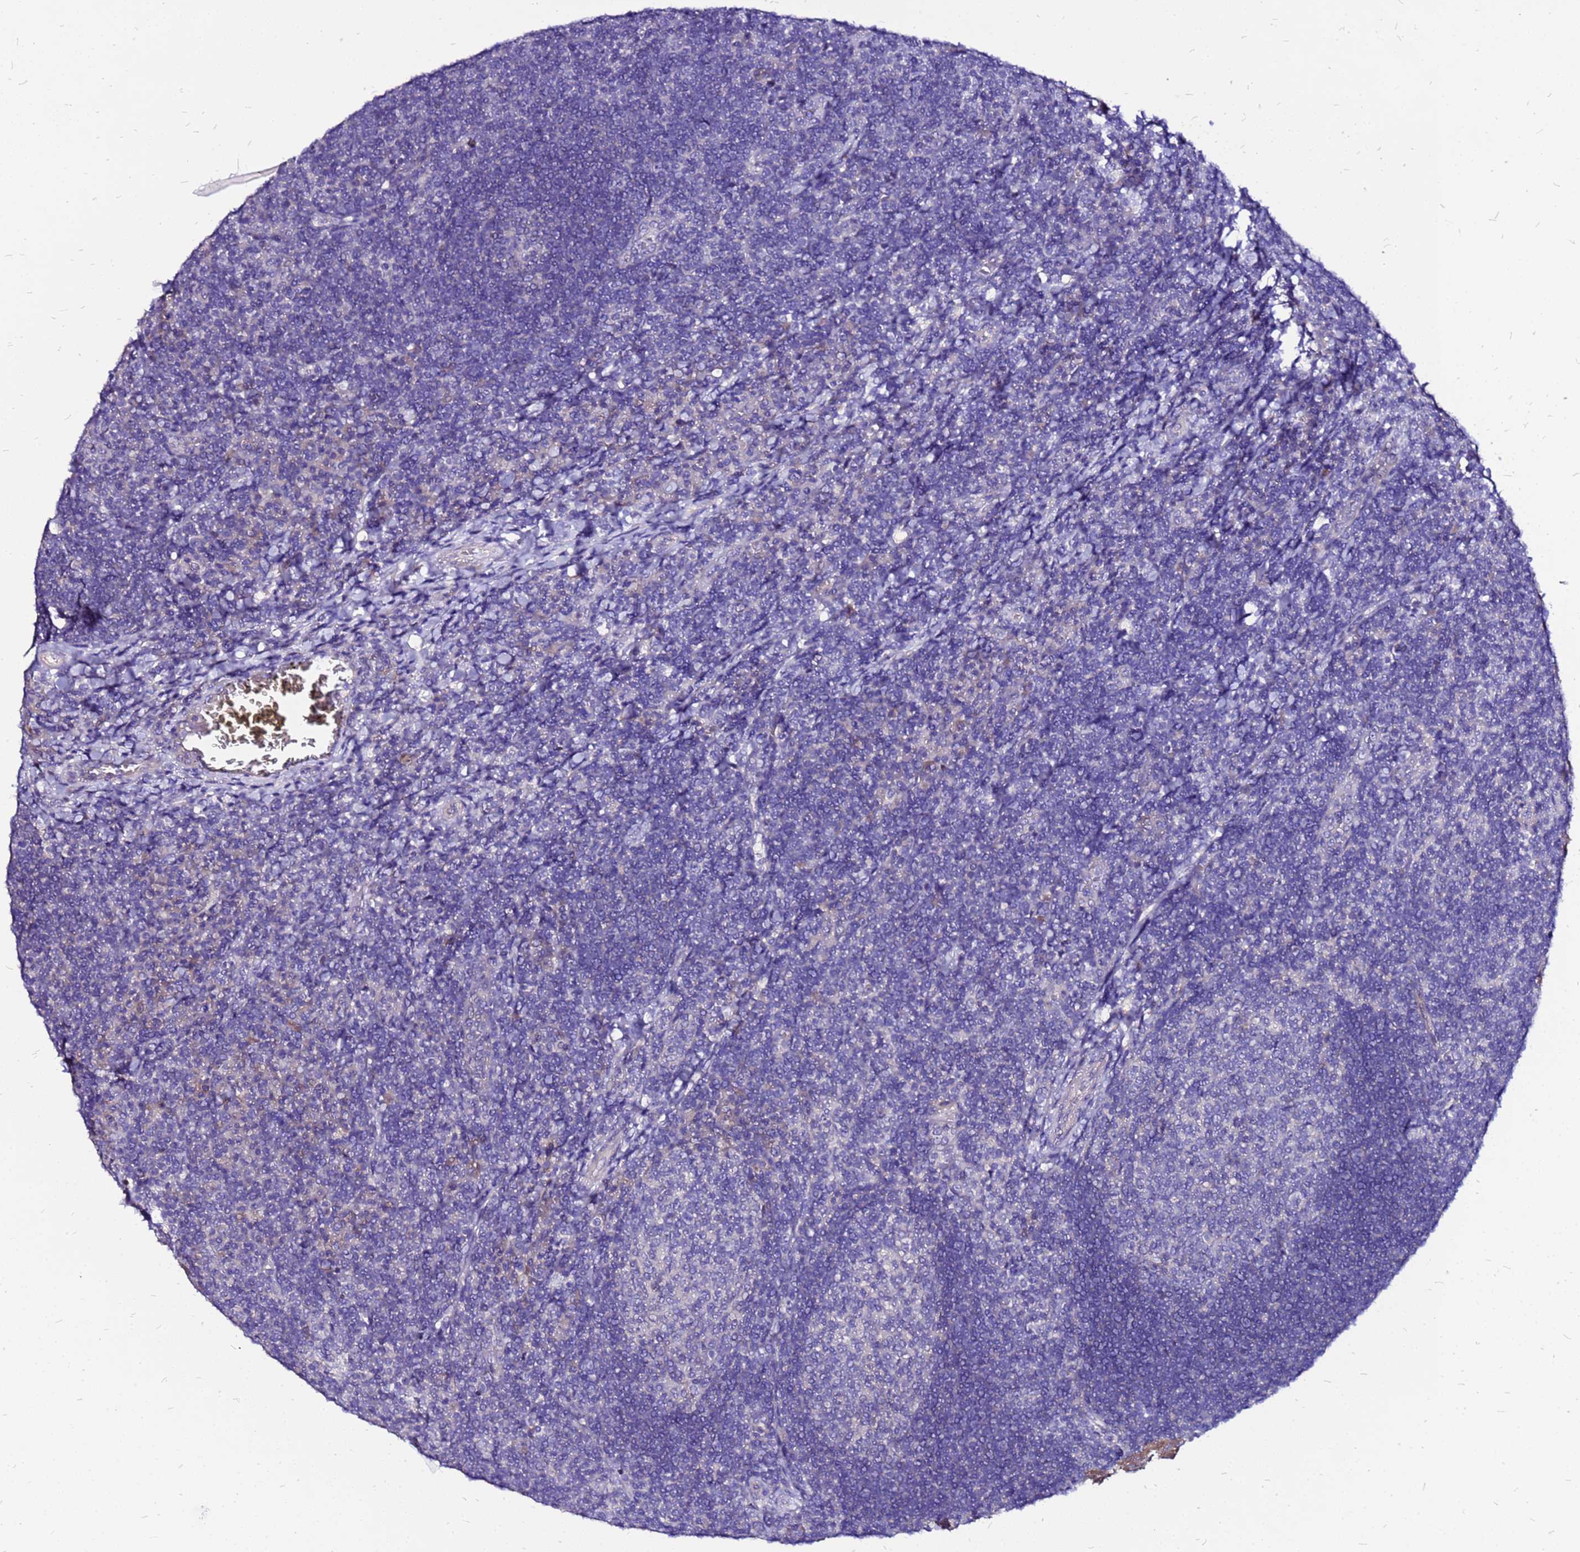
{"staining": {"intensity": "negative", "quantity": "none", "location": "none"}, "tissue": "tonsil", "cell_type": "Germinal center cells", "image_type": "normal", "snomed": [{"axis": "morphology", "description": "Normal tissue, NOS"}, {"axis": "topography", "description": "Tonsil"}], "caption": "There is no significant staining in germinal center cells of tonsil. The staining was performed using DAB to visualize the protein expression in brown, while the nuclei were stained in blue with hematoxylin (Magnification: 20x).", "gene": "ARHGEF35", "patient": {"sex": "male", "age": 17}}